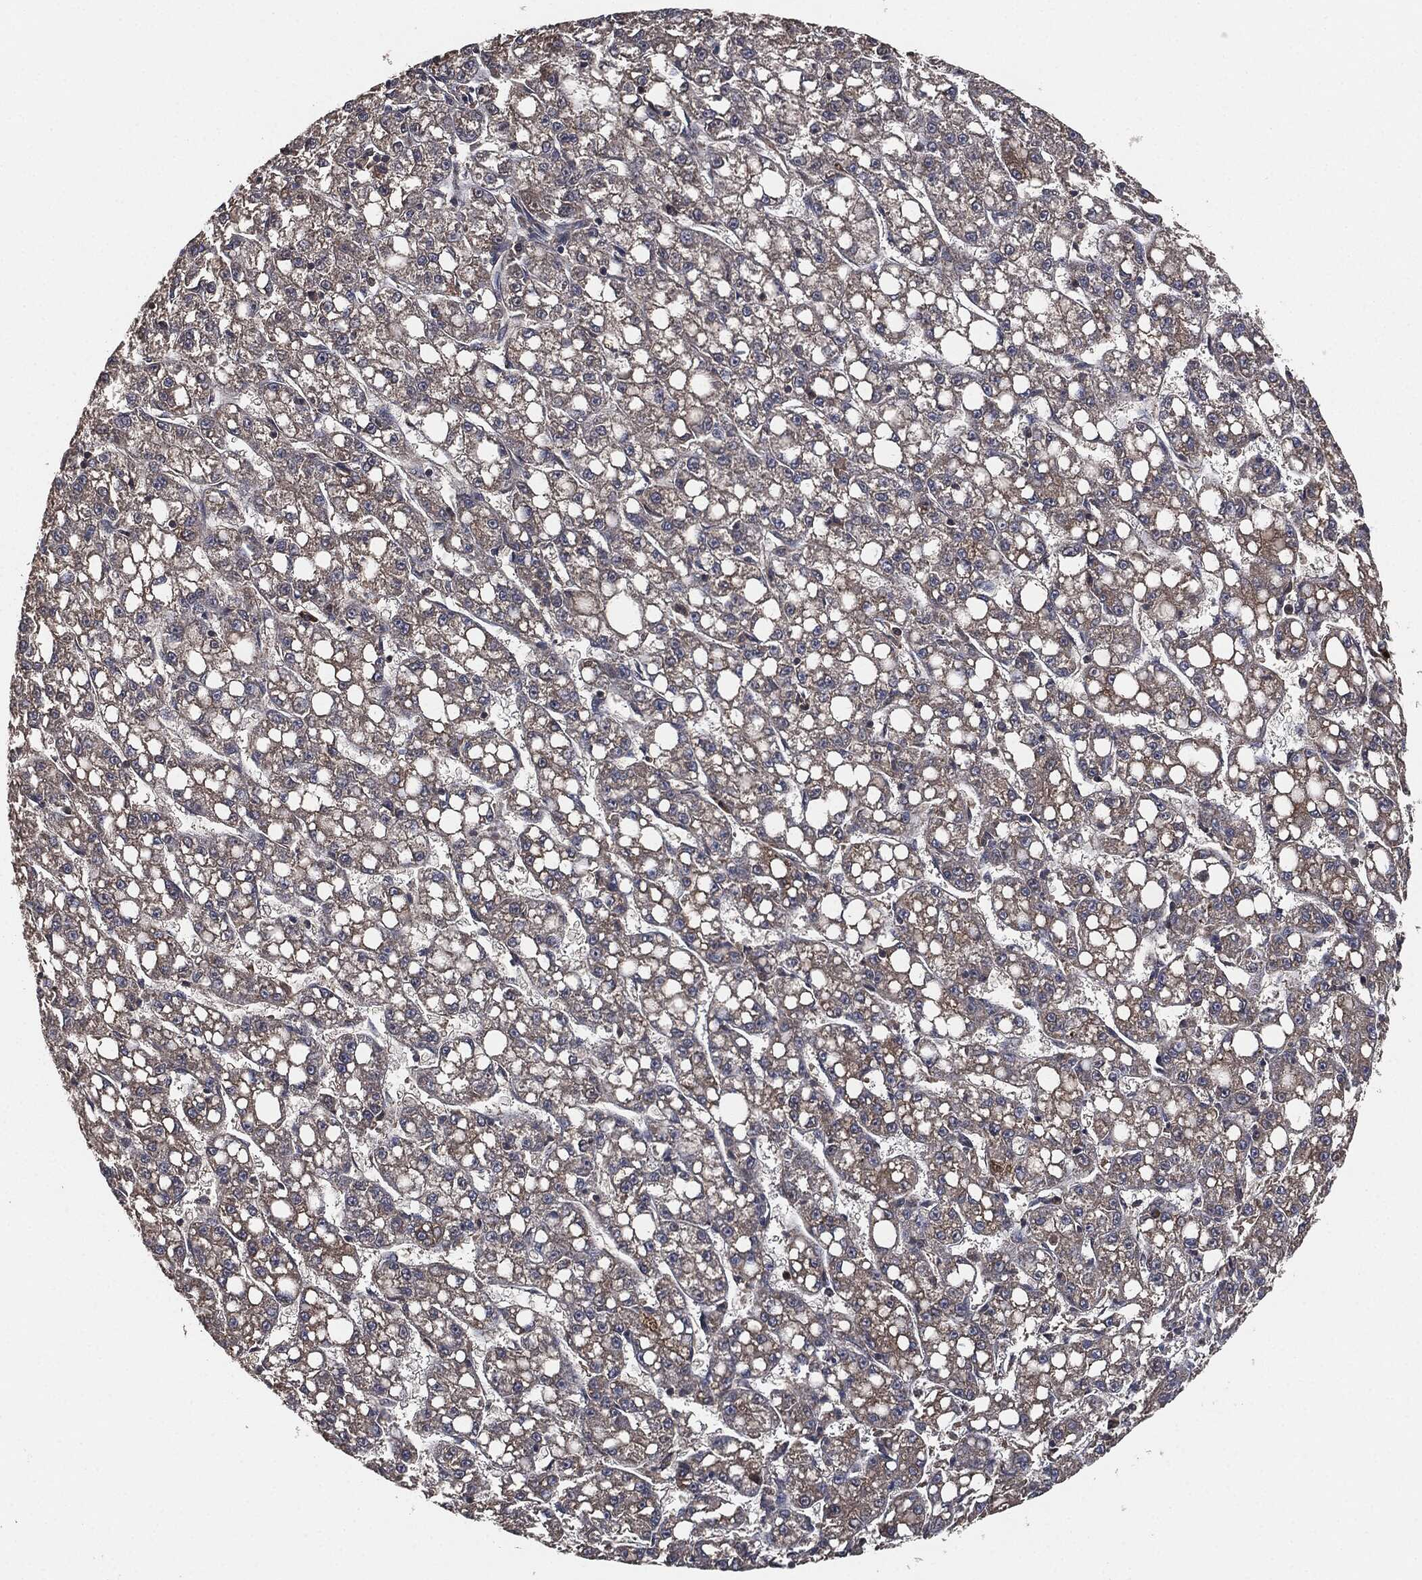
{"staining": {"intensity": "moderate", "quantity": "<25%", "location": "cytoplasmic/membranous"}, "tissue": "liver cancer", "cell_type": "Tumor cells", "image_type": "cancer", "snomed": [{"axis": "morphology", "description": "Carcinoma, Hepatocellular, NOS"}, {"axis": "topography", "description": "Liver"}], "caption": "Immunohistochemical staining of human liver cancer exhibits low levels of moderate cytoplasmic/membranous protein positivity in about <25% of tumor cells.", "gene": "ERBIN", "patient": {"sex": "female", "age": 65}}